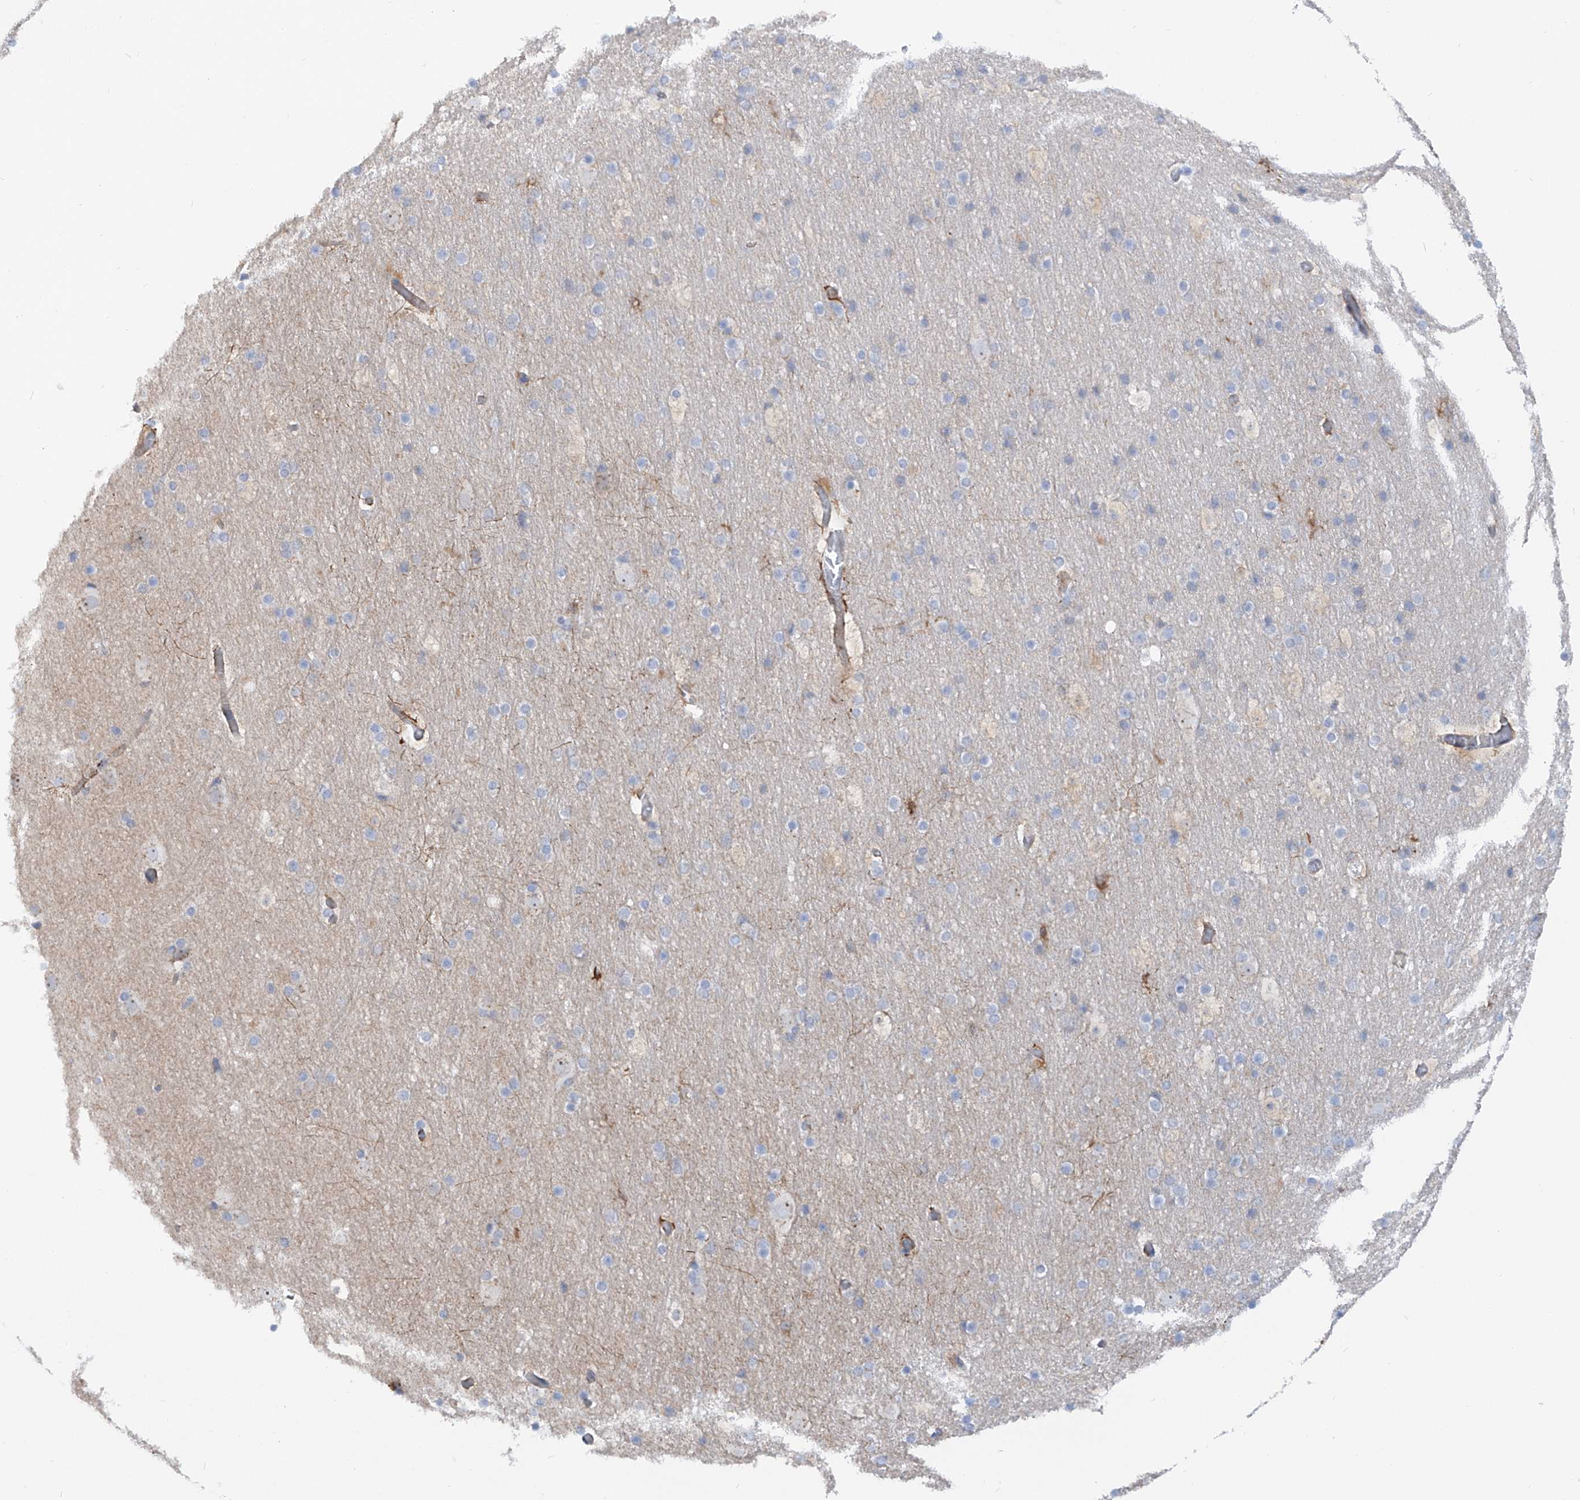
{"staining": {"intensity": "moderate", "quantity": ">75%", "location": "cytoplasmic/membranous"}, "tissue": "cerebral cortex", "cell_type": "Endothelial cells", "image_type": "normal", "snomed": [{"axis": "morphology", "description": "Normal tissue, NOS"}, {"axis": "topography", "description": "Cerebral cortex"}], "caption": "Protein expression analysis of normal human cerebral cortex reveals moderate cytoplasmic/membranous expression in about >75% of endothelial cells.", "gene": "ZNF490", "patient": {"sex": "male", "age": 57}}